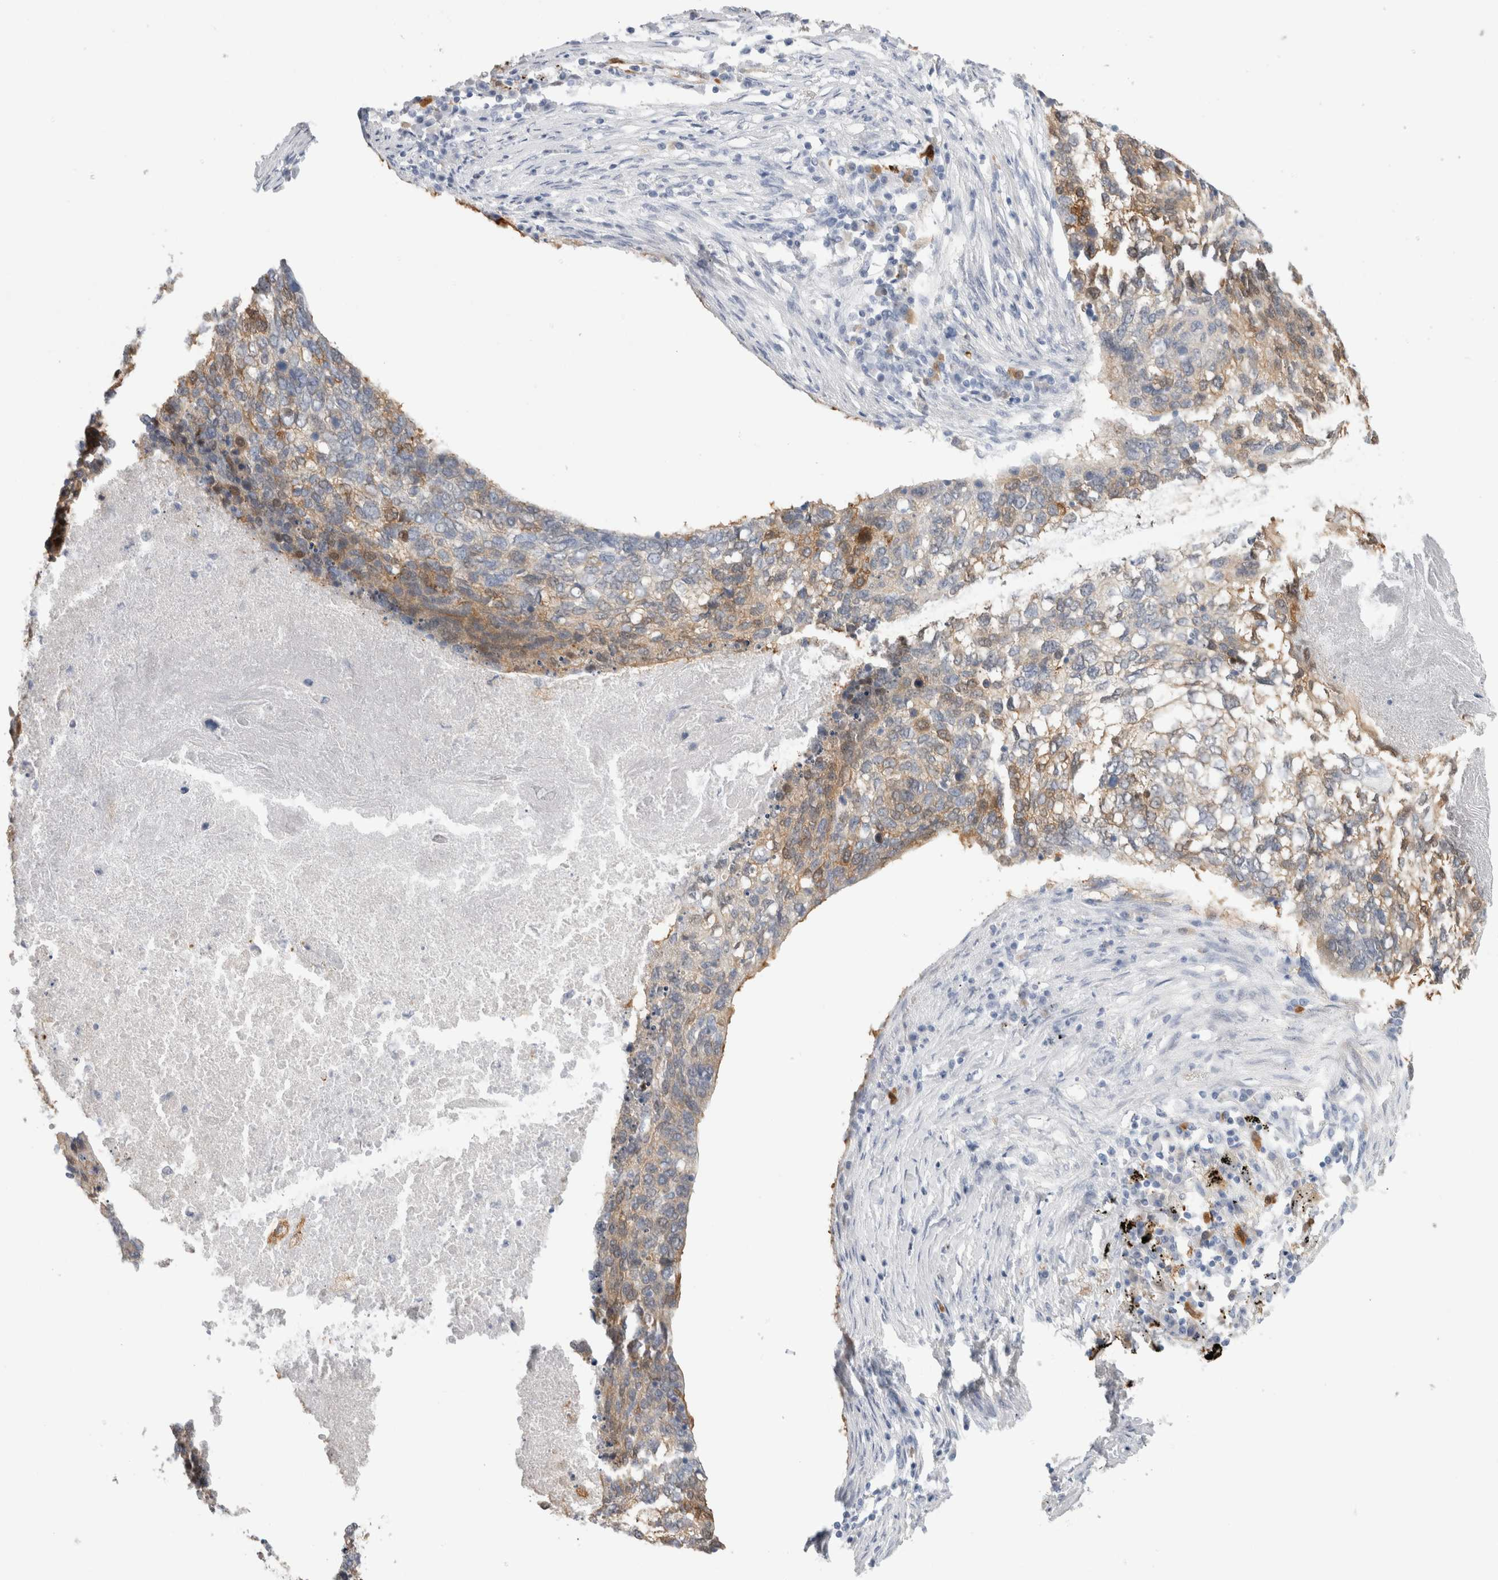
{"staining": {"intensity": "moderate", "quantity": "<25%", "location": "cytoplasmic/membranous"}, "tissue": "lung cancer", "cell_type": "Tumor cells", "image_type": "cancer", "snomed": [{"axis": "morphology", "description": "Squamous cell carcinoma, NOS"}, {"axis": "topography", "description": "Lung"}], "caption": "Brown immunohistochemical staining in lung cancer (squamous cell carcinoma) reveals moderate cytoplasmic/membranous positivity in about <25% of tumor cells. (Brightfield microscopy of DAB IHC at high magnification).", "gene": "NAPEPLD", "patient": {"sex": "female", "age": 63}}